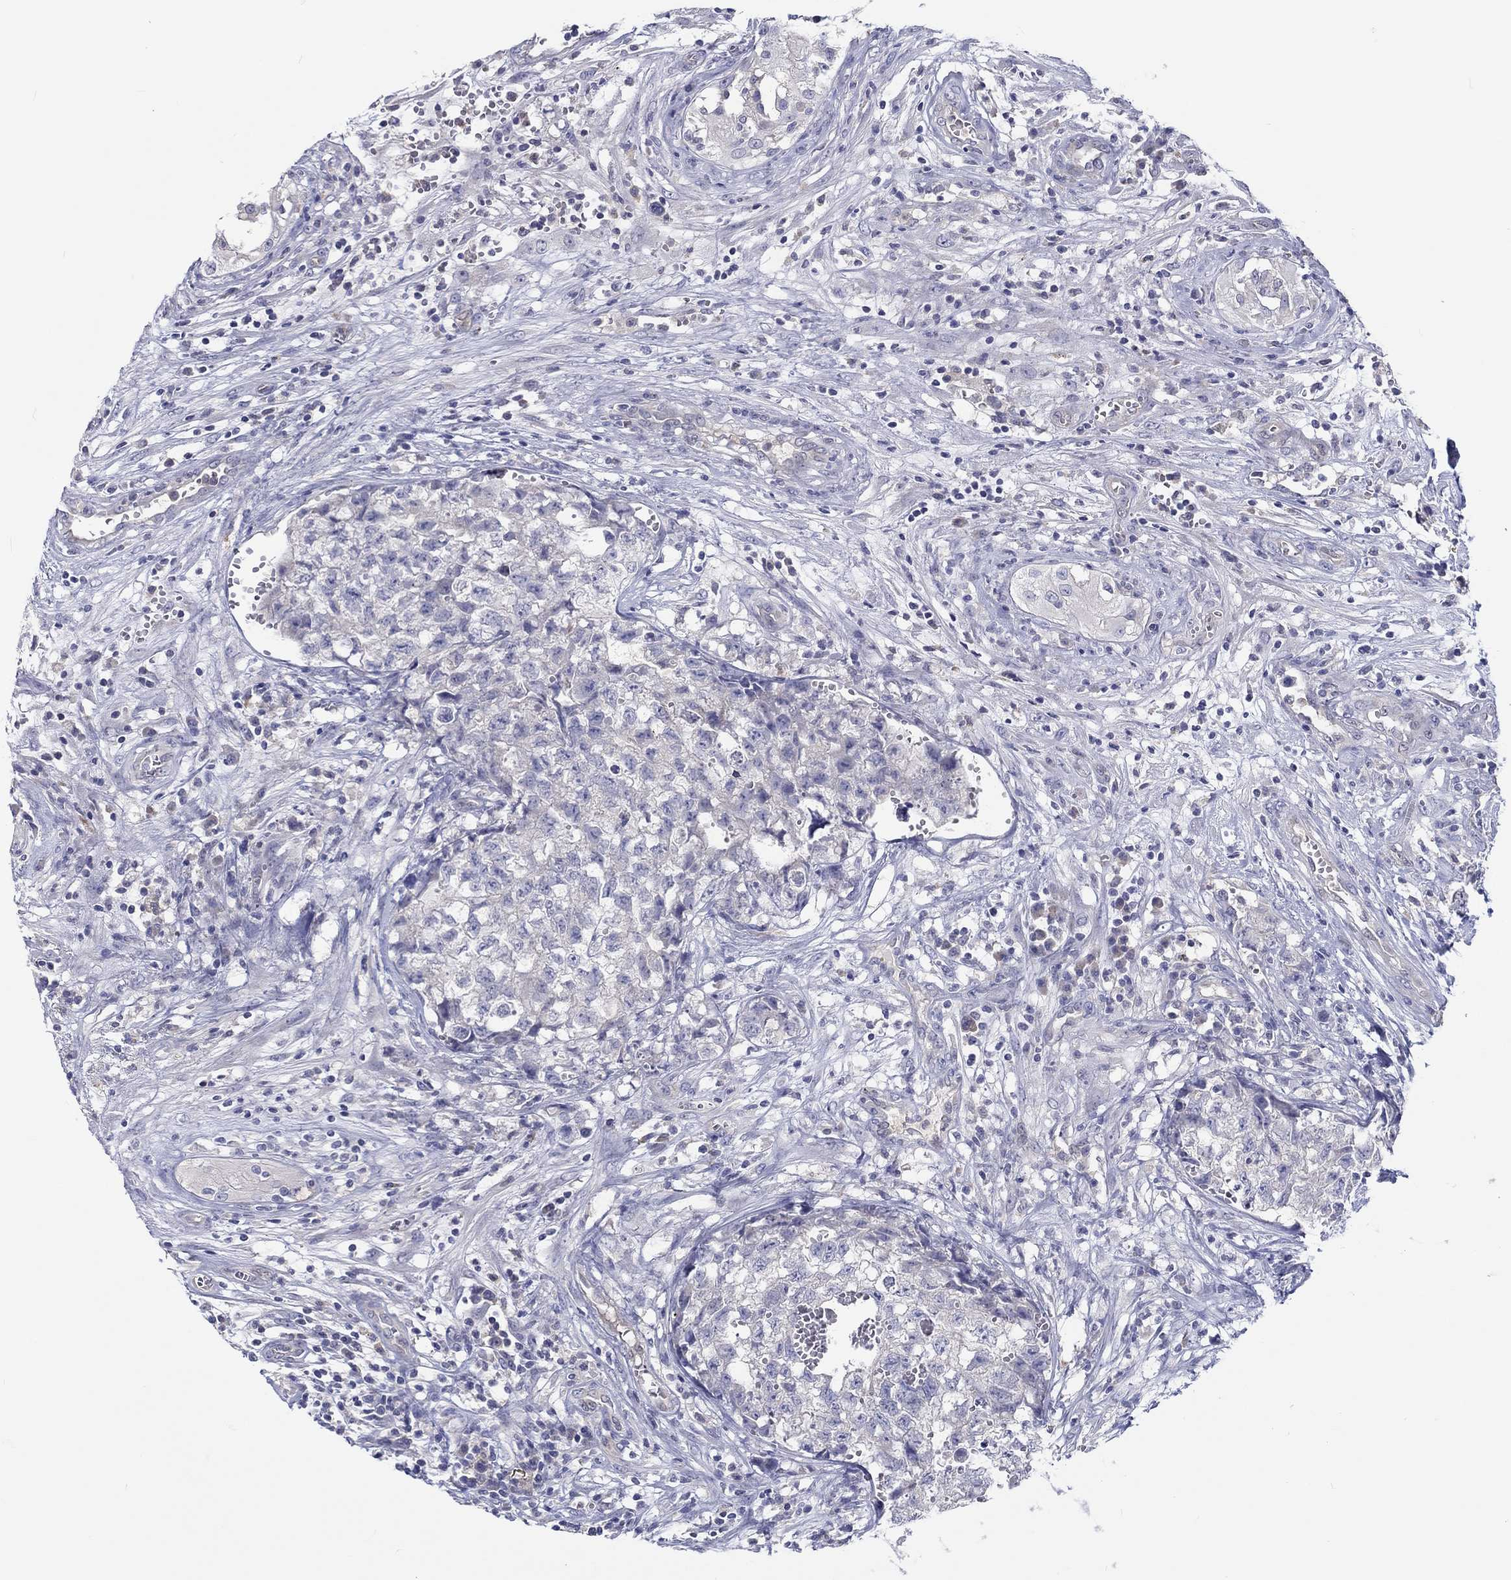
{"staining": {"intensity": "negative", "quantity": "none", "location": "none"}, "tissue": "testis cancer", "cell_type": "Tumor cells", "image_type": "cancer", "snomed": [{"axis": "morphology", "description": "Seminoma, NOS"}, {"axis": "morphology", "description": "Carcinoma, Embryonal, NOS"}, {"axis": "topography", "description": "Testis"}], "caption": "Immunohistochemical staining of testis cancer reveals no significant staining in tumor cells. Brightfield microscopy of immunohistochemistry stained with DAB (3,3'-diaminobenzidine) (brown) and hematoxylin (blue), captured at high magnification.", "gene": "ABCG4", "patient": {"sex": "male", "age": 22}}